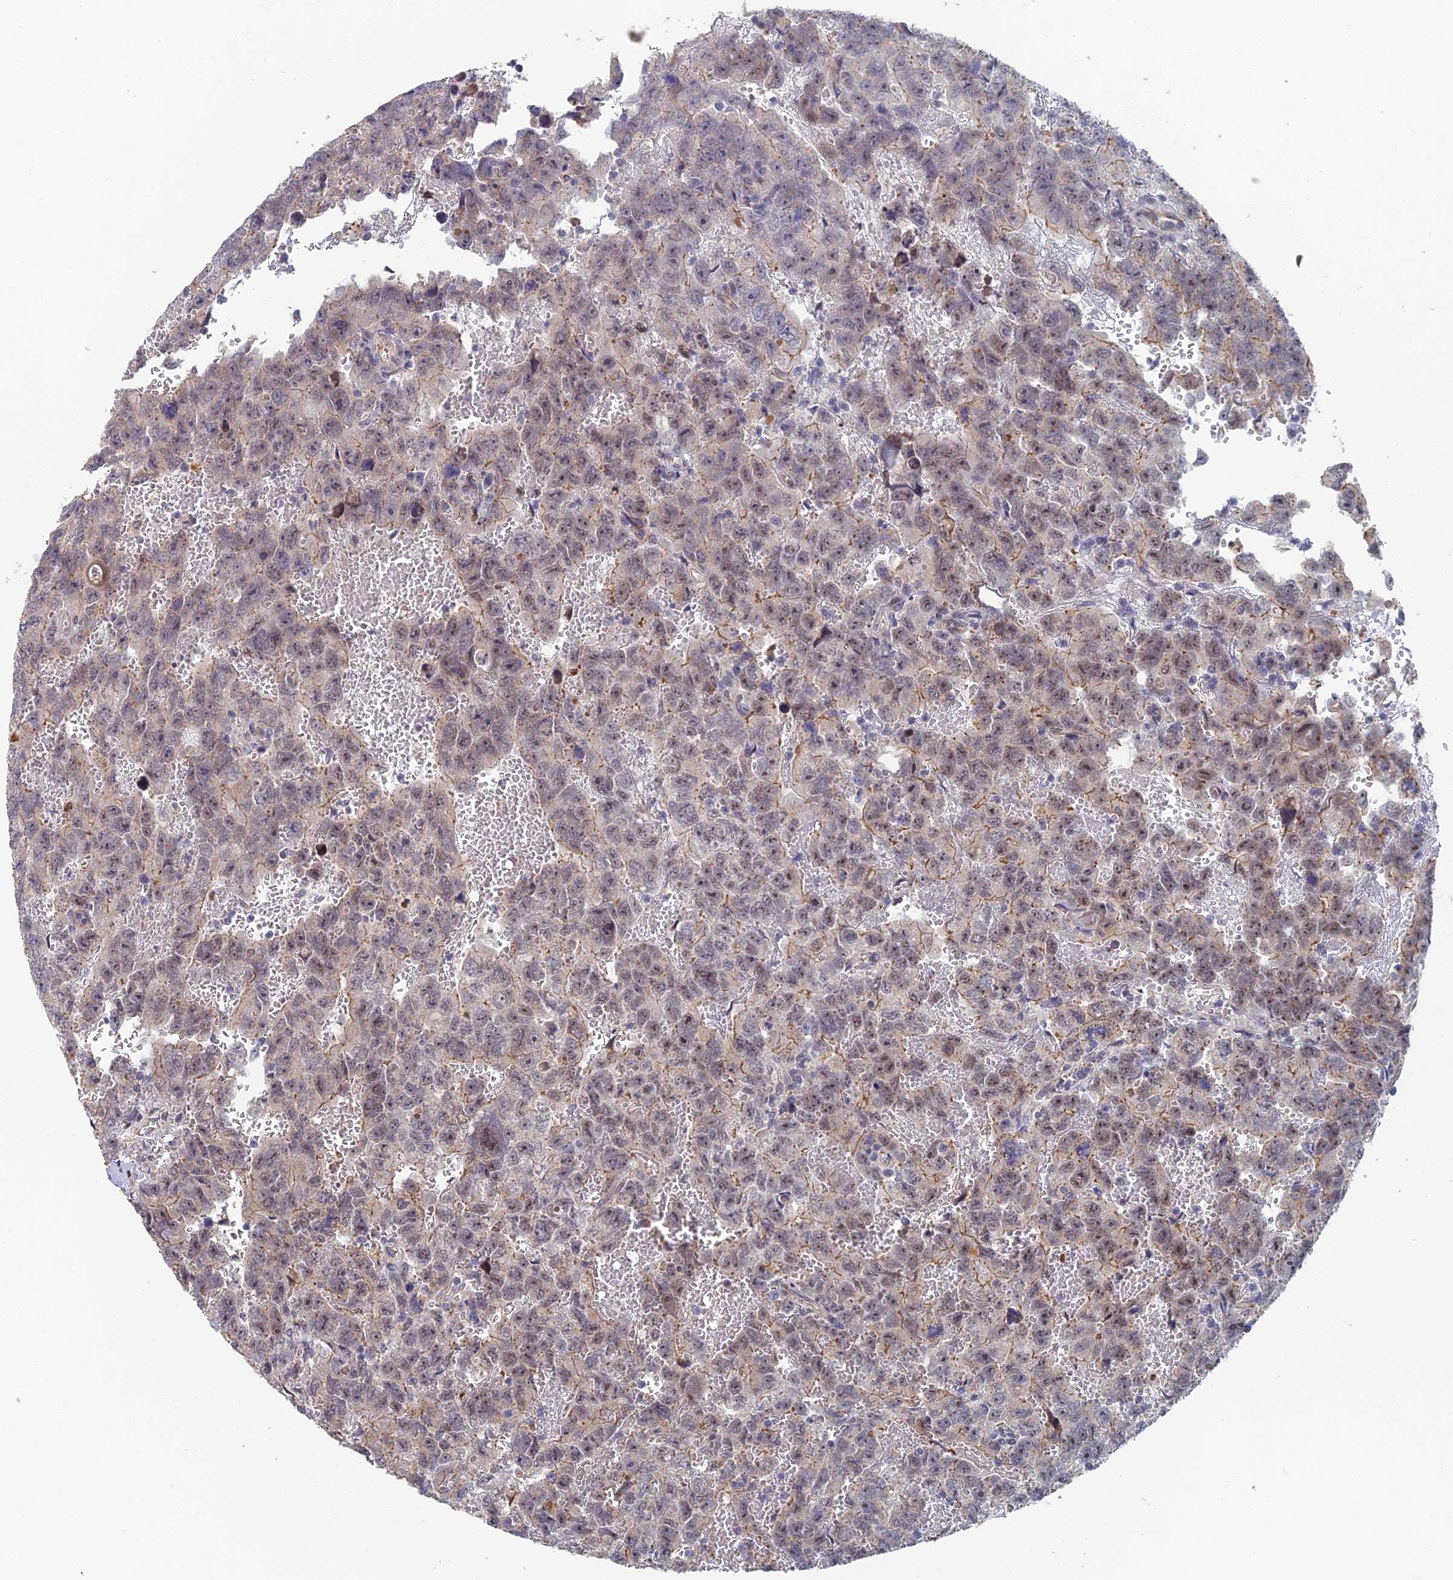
{"staining": {"intensity": "weak", "quantity": "<25%", "location": "cytoplasmic/membranous"}, "tissue": "testis cancer", "cell_type": "Tumor cells", "image_type": "cancer", "snomed": [{"axis": "morphology", "description": "Carcinoma, Embryonal, NOS"}, {"axis": "topography", "description": "Testis"}], "caption": "IHC micrograph of neoplastic tissue: human embryonal carcinoma (testis) stained with DAB (3,3'-diaminobenzidine) reveals no significant protein expression in tumor cells. Brightfield microscopy of IHC stained with DAB (3,3'-diaminobenzidine) (brown) and hematoxylin (blue), captured at high magnification.", "gene": "GPATCH1", "patient": {"sex": "male", "age": 45}}